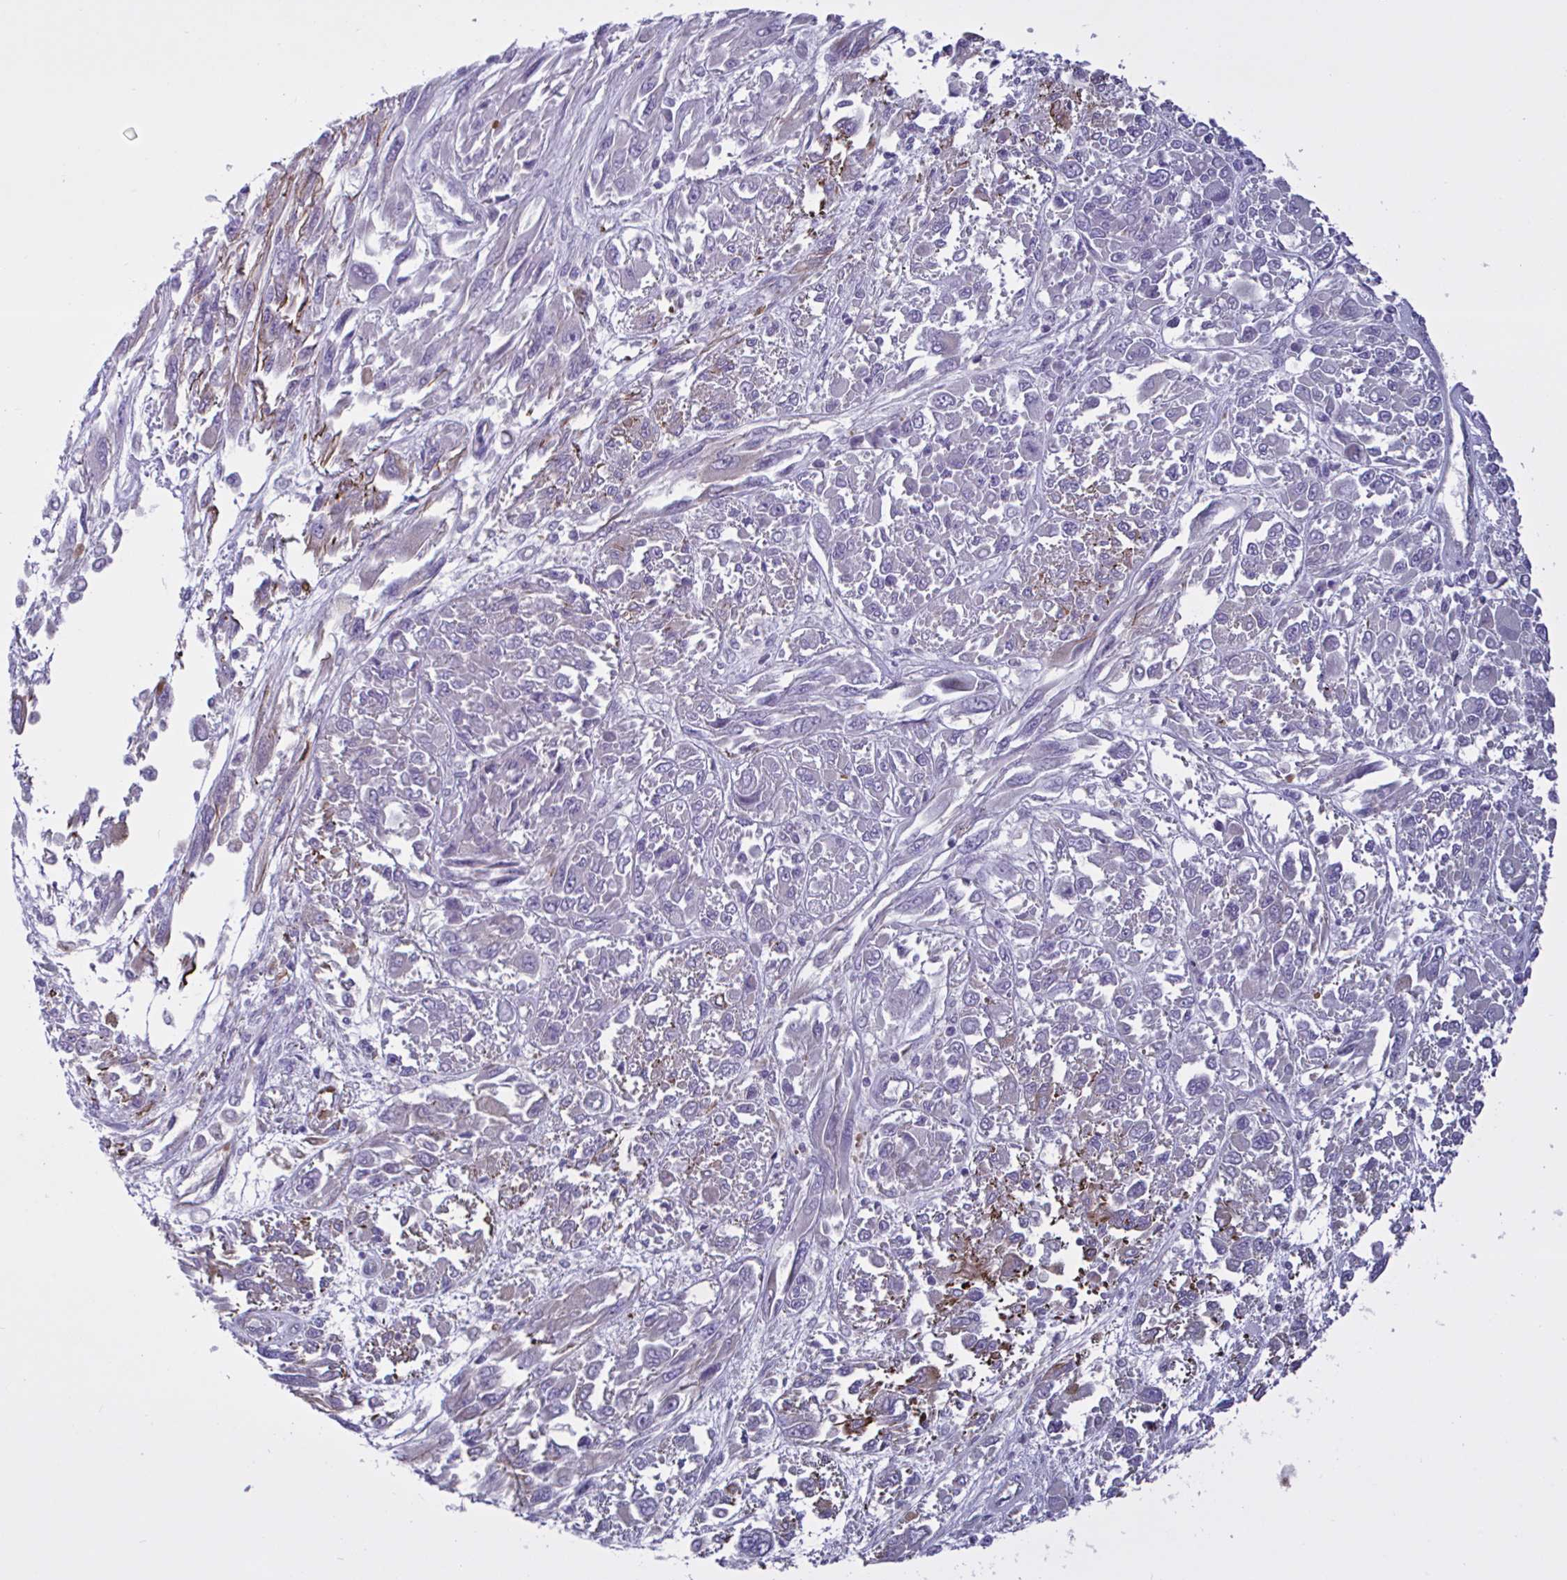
{"staining": {"intensity": "moderate", "quantity": "<25%", "location": "cytoplasmic/membranous"}, "tissue": "melanoma", "cell_type": "Tumor cells", "image_type": "cancer", "snomed": [{"axis": "morphology", "description": "Malignant melanoma, NOS"}, {"axis": "topography", "description": "Skin"}], "caption": "Protein staining of melanoma tissue reveals moderate cytoplasmic/membranous staining in about <25% of tumor cells.", "gene": "TMEM86B", "patient": {"sex": "female", "age": 91}}